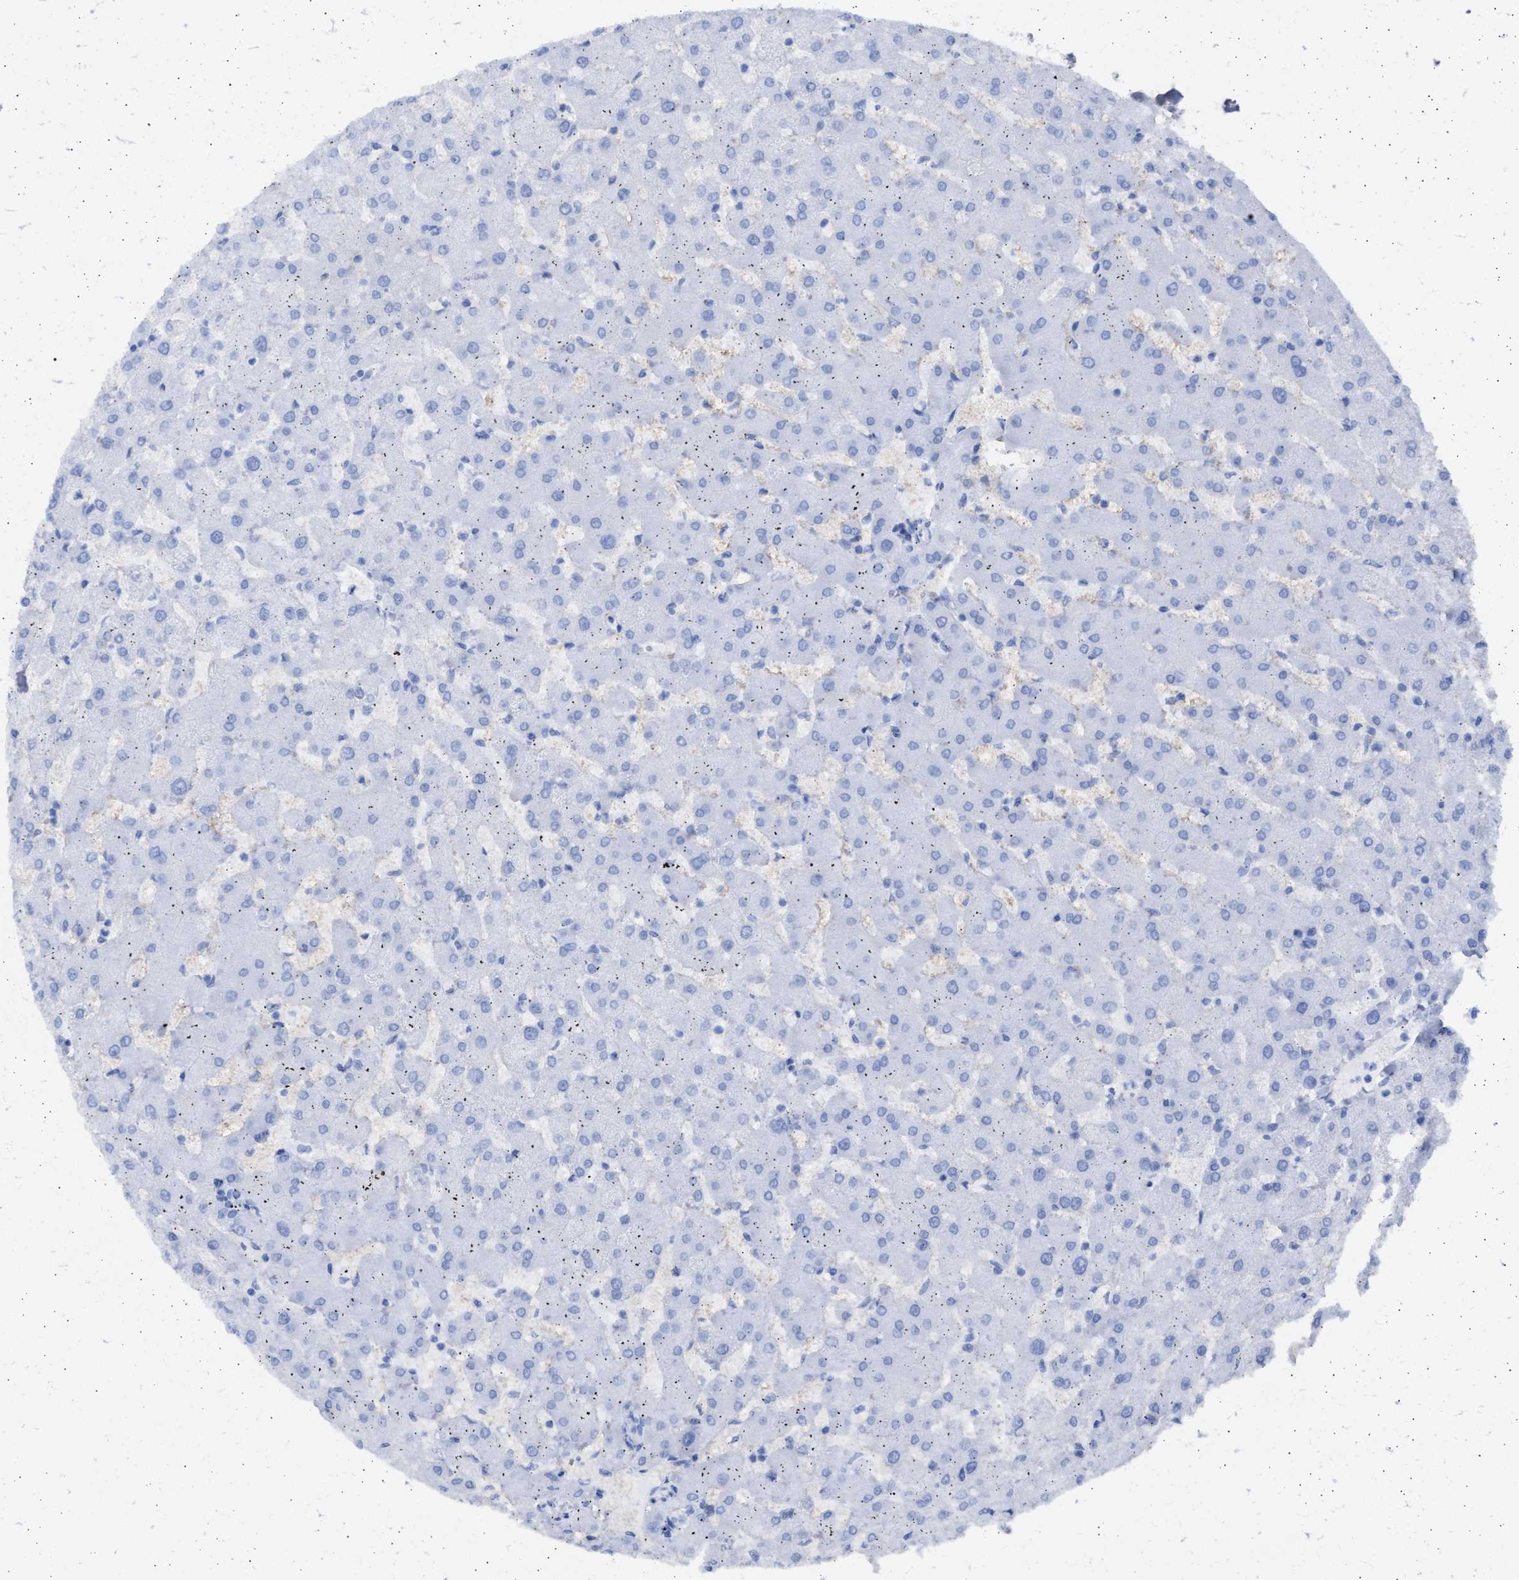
{"staining": {"intensity": "negative", "quantity": "none", "location": "none"}, "tissue": "liver", "cell_type": "Cholangiocytes", "image_type": "normal", "snomed": [{"axis": "morphology", "description": "Normal tissue, NOS"}, {"axis": "topography", "description": "Liver"}], "caption": "The micrograph exhibits no staining of cholangiocytes in unremarkable liver.", "gene": "ALDOC", "patient": {"sex": "female", "age": 63}}